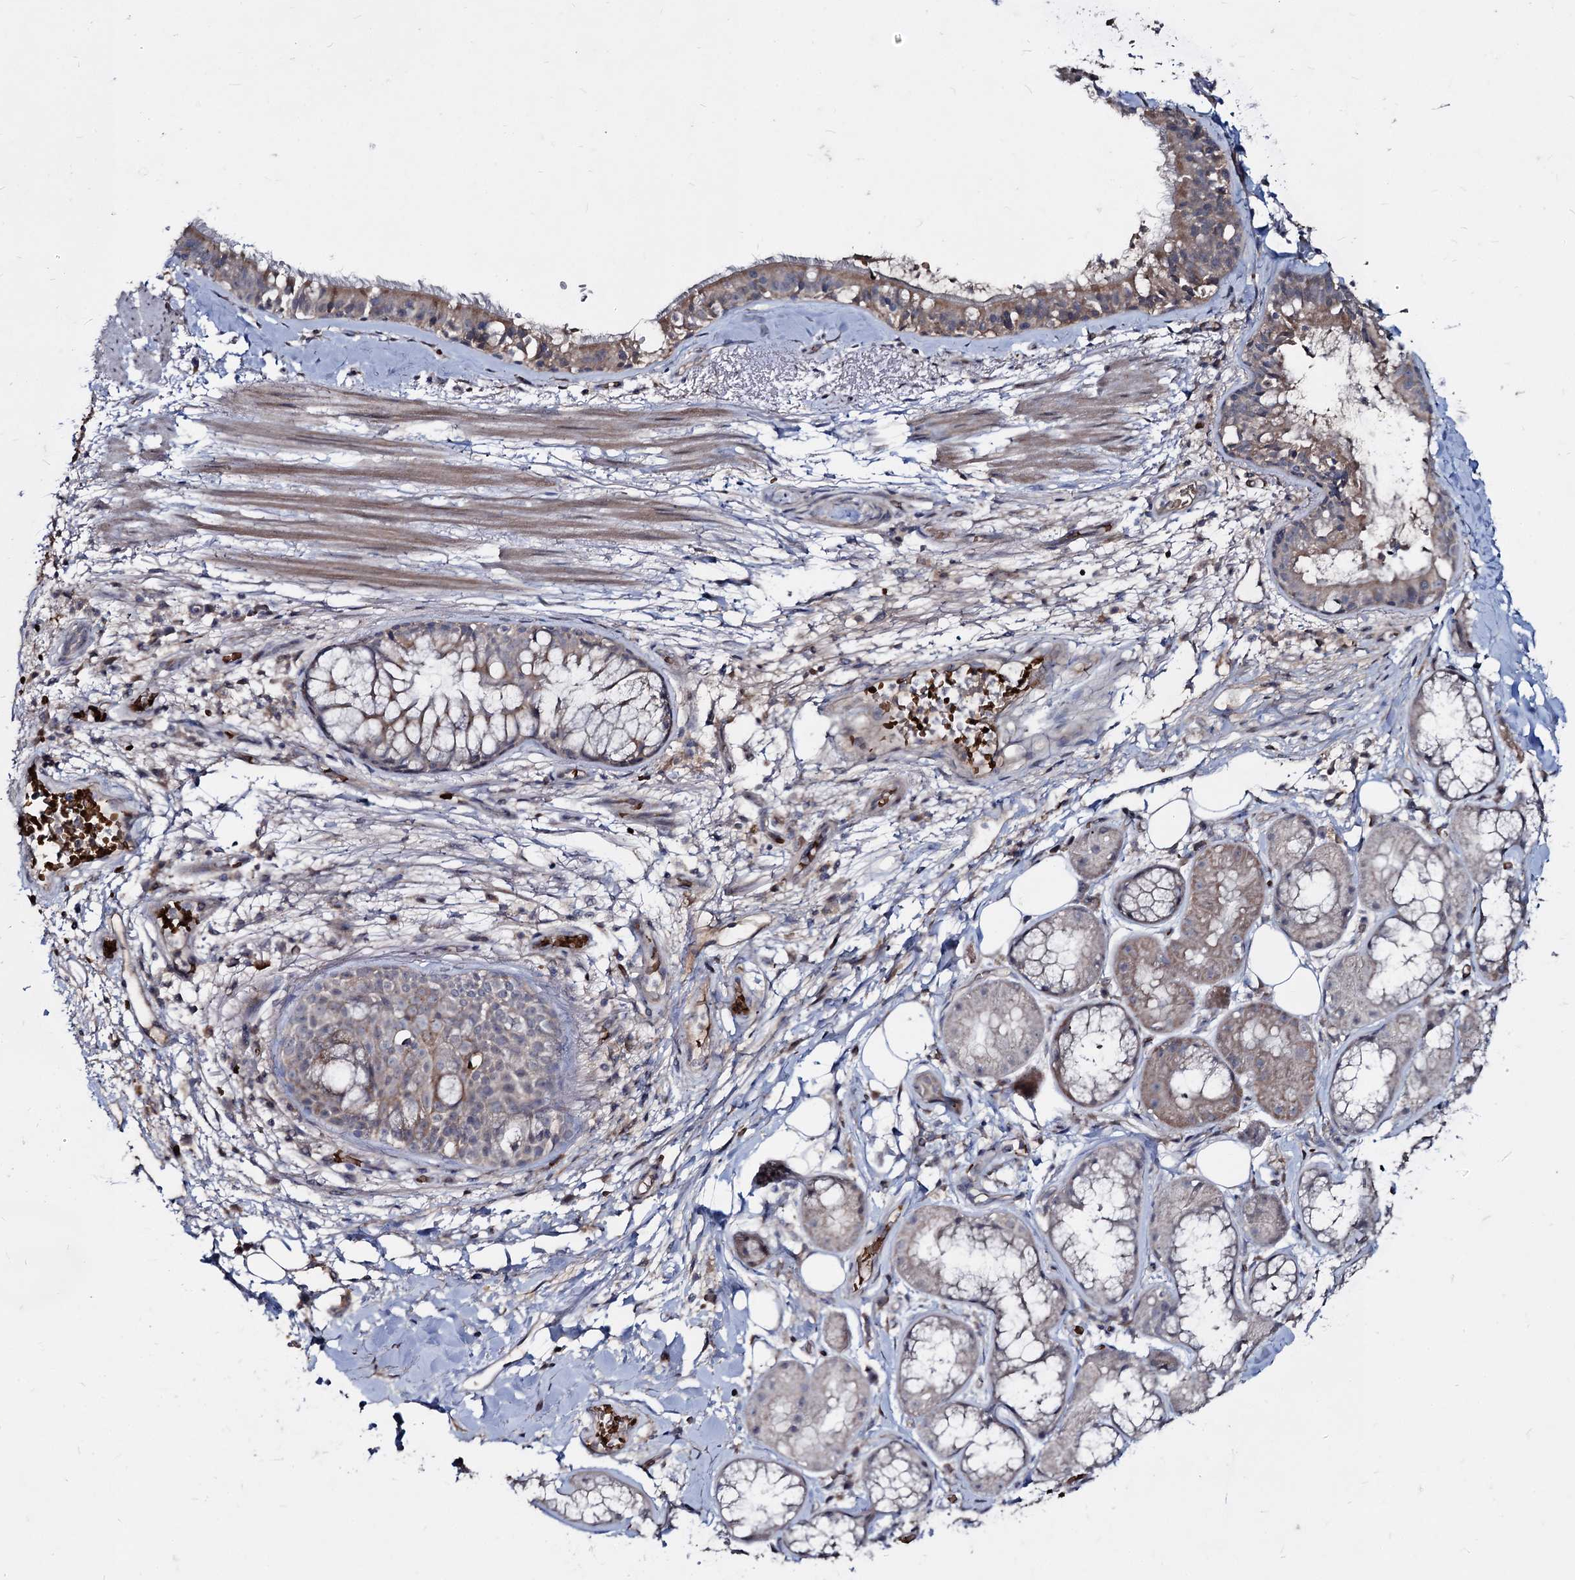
{"staining": {"intensity": "negative", "quantity": "none", "location": "none"}, "tissue": "adipose tissue", "cell_type": "Adipocytes", "image_type": "normal", "snomed": [{"axis": "morphology", "description": "Normal tissue, NOS"}, {"axis": "topography", "description": "Lymph node"}, {"axis": "topography", "description": "Cartilage tissue"}, {"axis": "topography", "description": "Bronchus"}], "caption": "DAB (3,3'-diaminobenzidine) immunohistochemical staining of benign adipose tissue displays no significant expression in adipocytes.", "gene": "RNF6", "patient": {"sex": "male", "age": 63}}